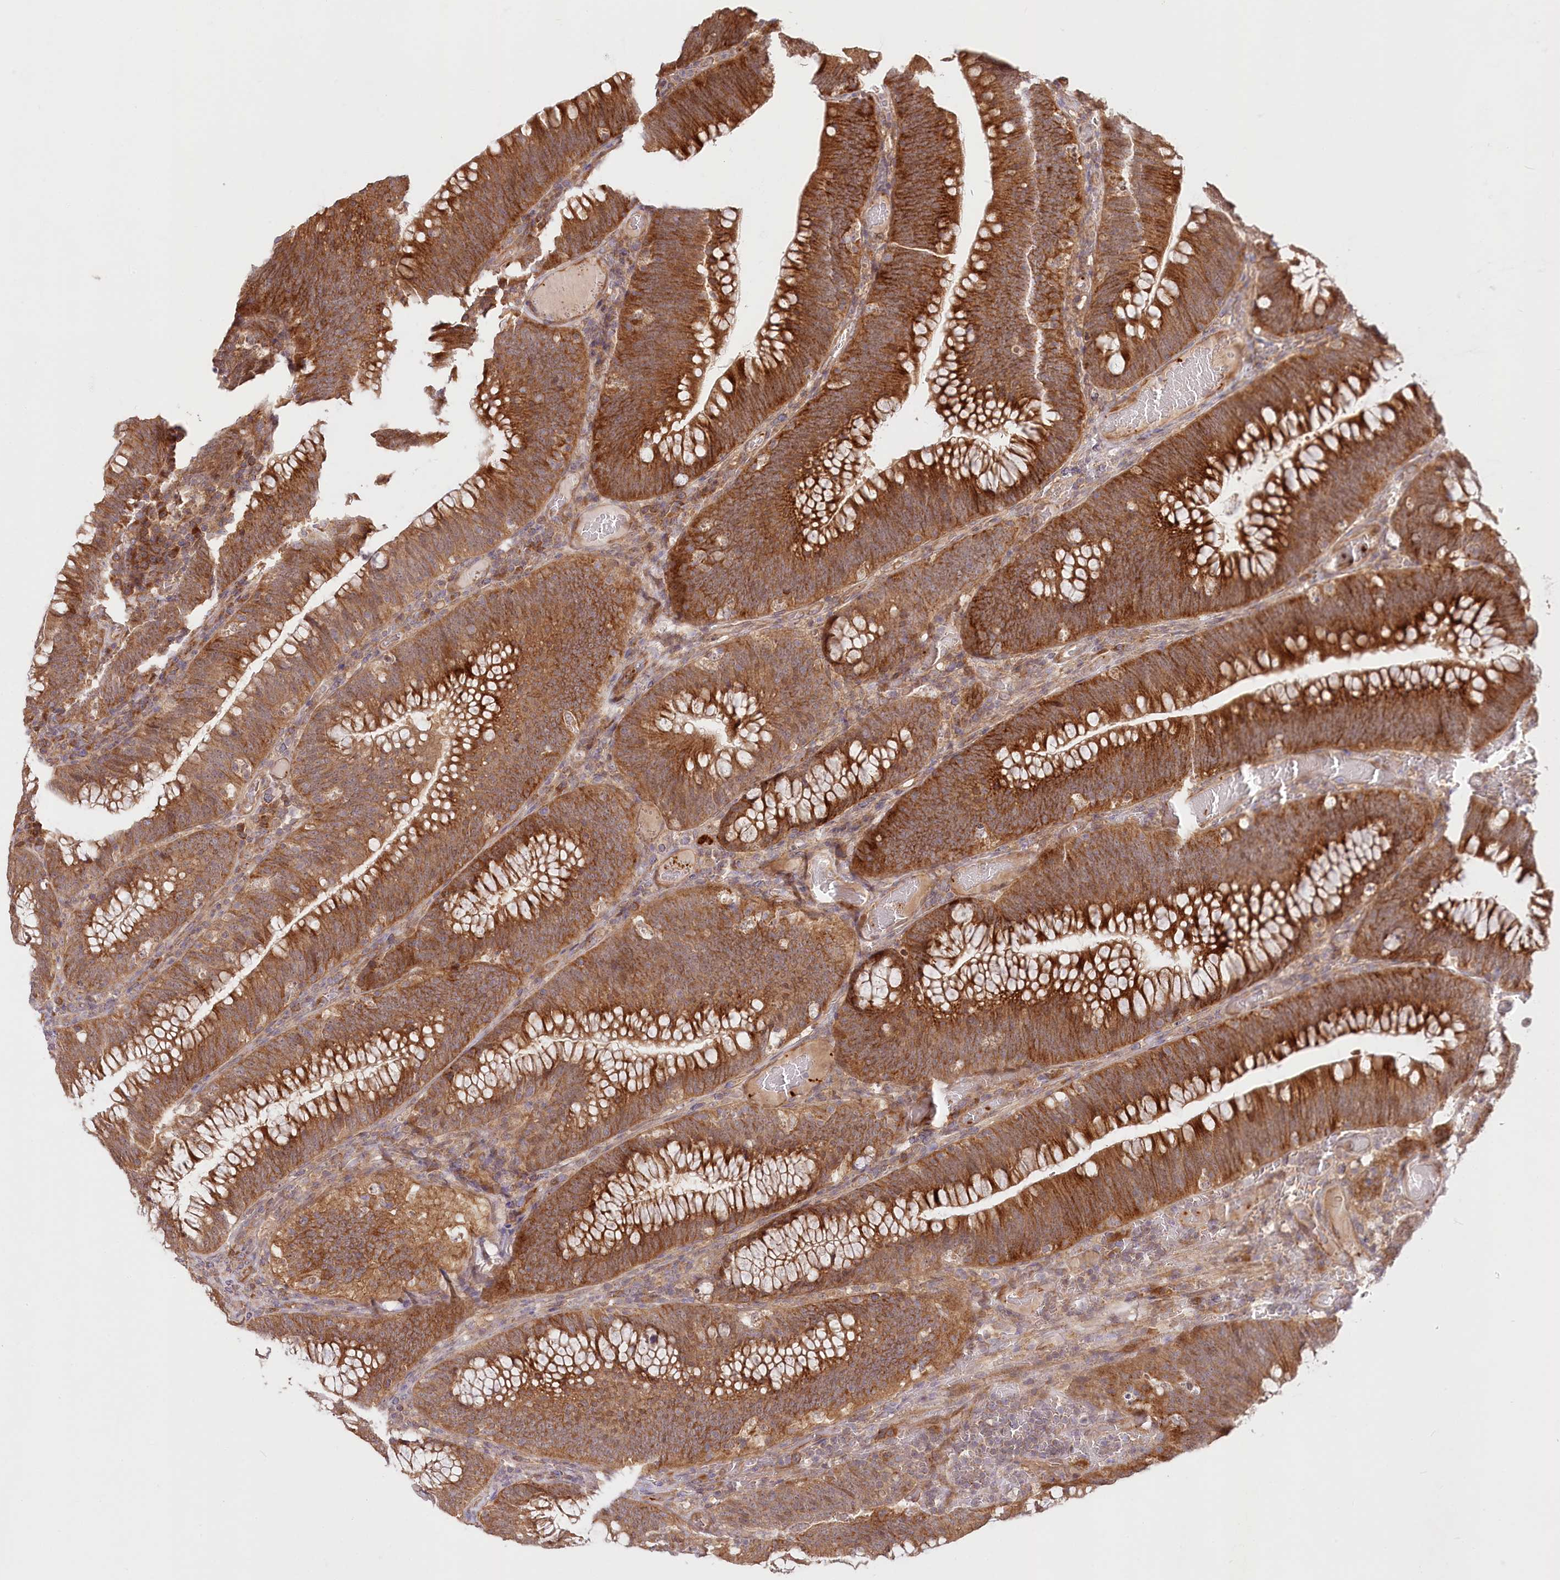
{"staining": {"intensity": "moderate", "quantity": ">75%", "location": "cytoplasmic/membranous"}, "tissue": "colorectal cancer", "cell_type": "Tumor cells", "image_type": "cancer", "snomed": [{"axis": "morphology", "description": "Normal tissue, NOS"}, {"axis": "topography", "description": "Colon"}], "caption": "A histopathology image of human colorectal cancer stained for a protein exhibits moderate cytoplasmic/membranous brown staining in tumor cells. (DAB IHC with brightfield microscopy, high magnification).", "gene": "CEP70", "patient": {"sex": "female", "age": 82}}